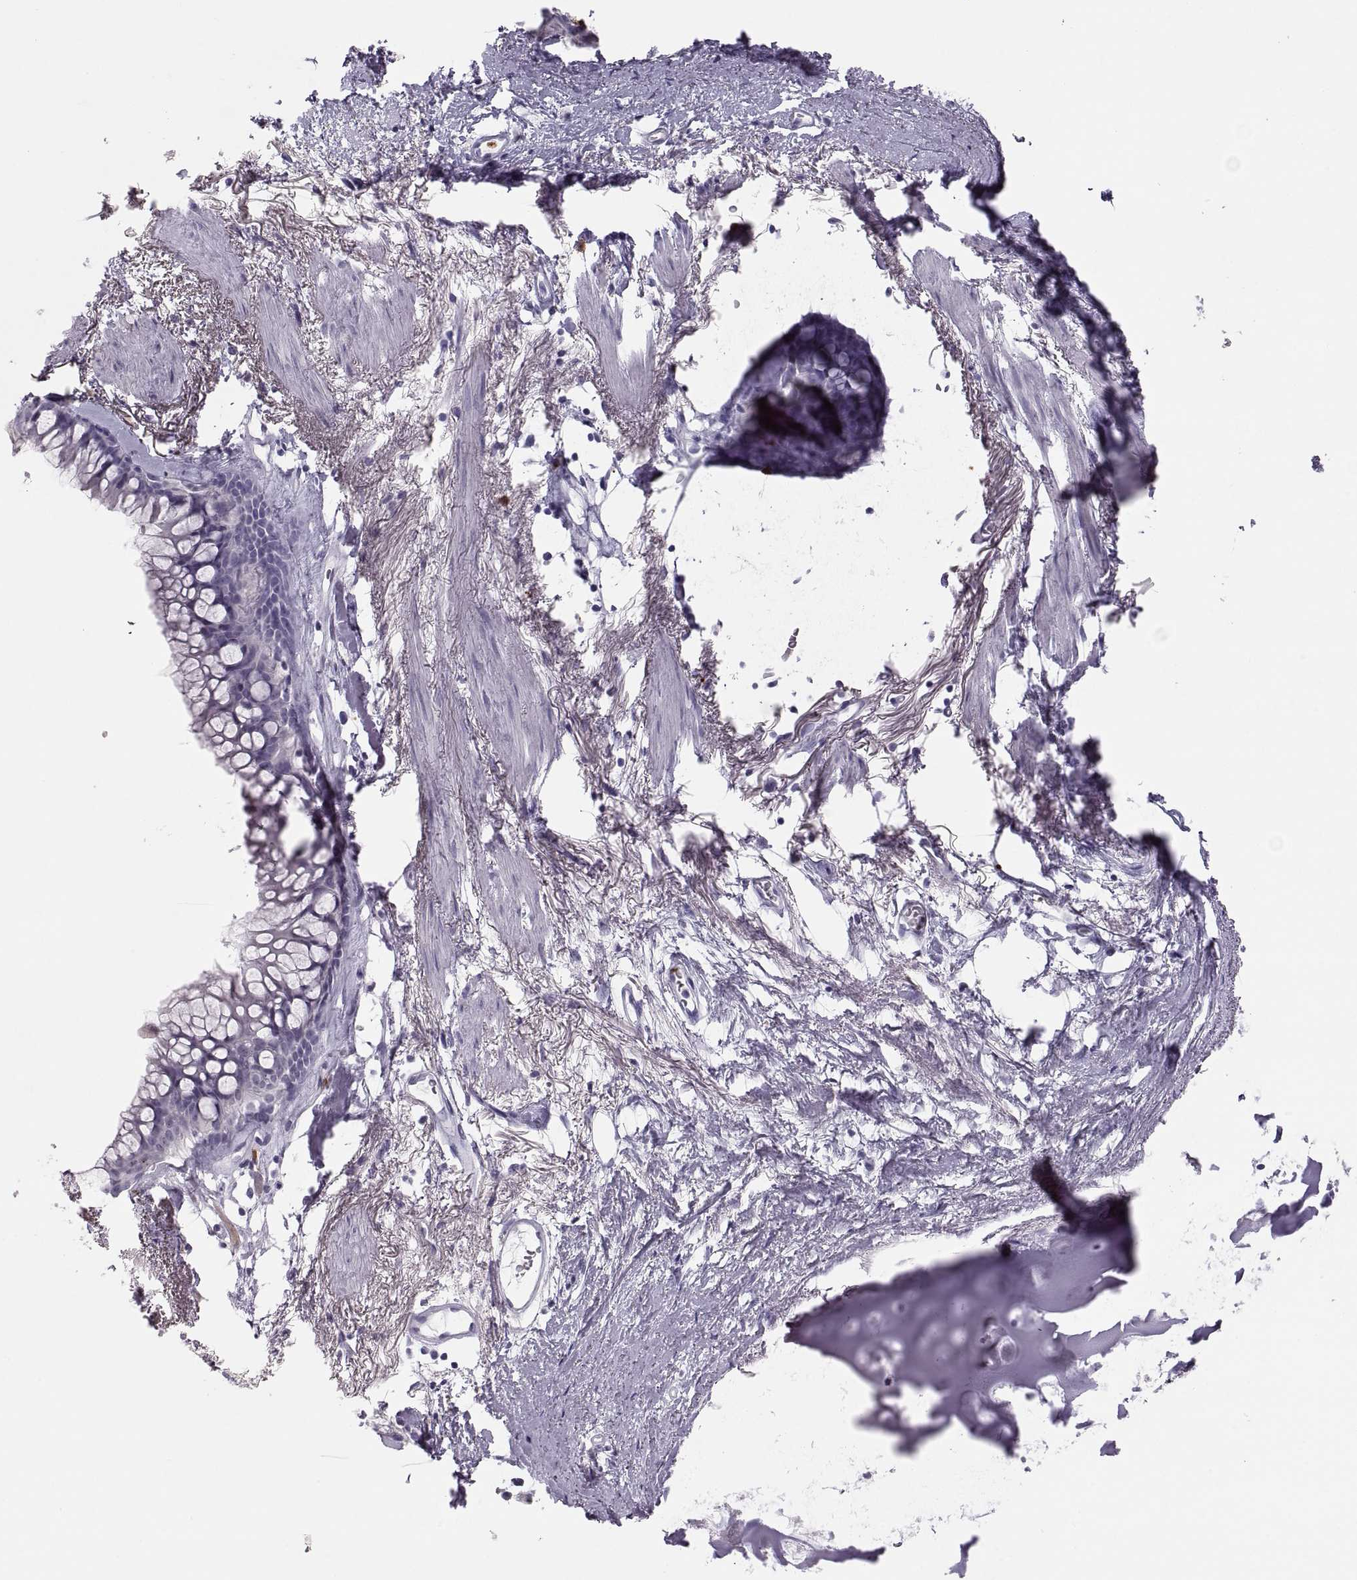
{"staining": {"intensity": "negative", "quantity": "none", "location": "none"}, "tissue": "bronchus", "cell_type": "Respiratory epithelial cells", "image_type": "normal", "snomed": [{"axis": "morphology", "description": "Normal tissue, NOS"}, {"axis": "morphology", "description": "Squamous cell carcinoma, NOS"}, {"axis": "topography", "description": "Cartilage tissue"}, {"axis": "topography", "description": "Bronchus"}], "caption": "This histopathology image is of unremarkable bronchus stained with immunohistochemistry to label a protein in brown with the nuclei are counter-stained blue. There is no staining in respiratory epithelial cells.", "gene": "MILR1", "patient": {"sex": "male", "age": 72}}